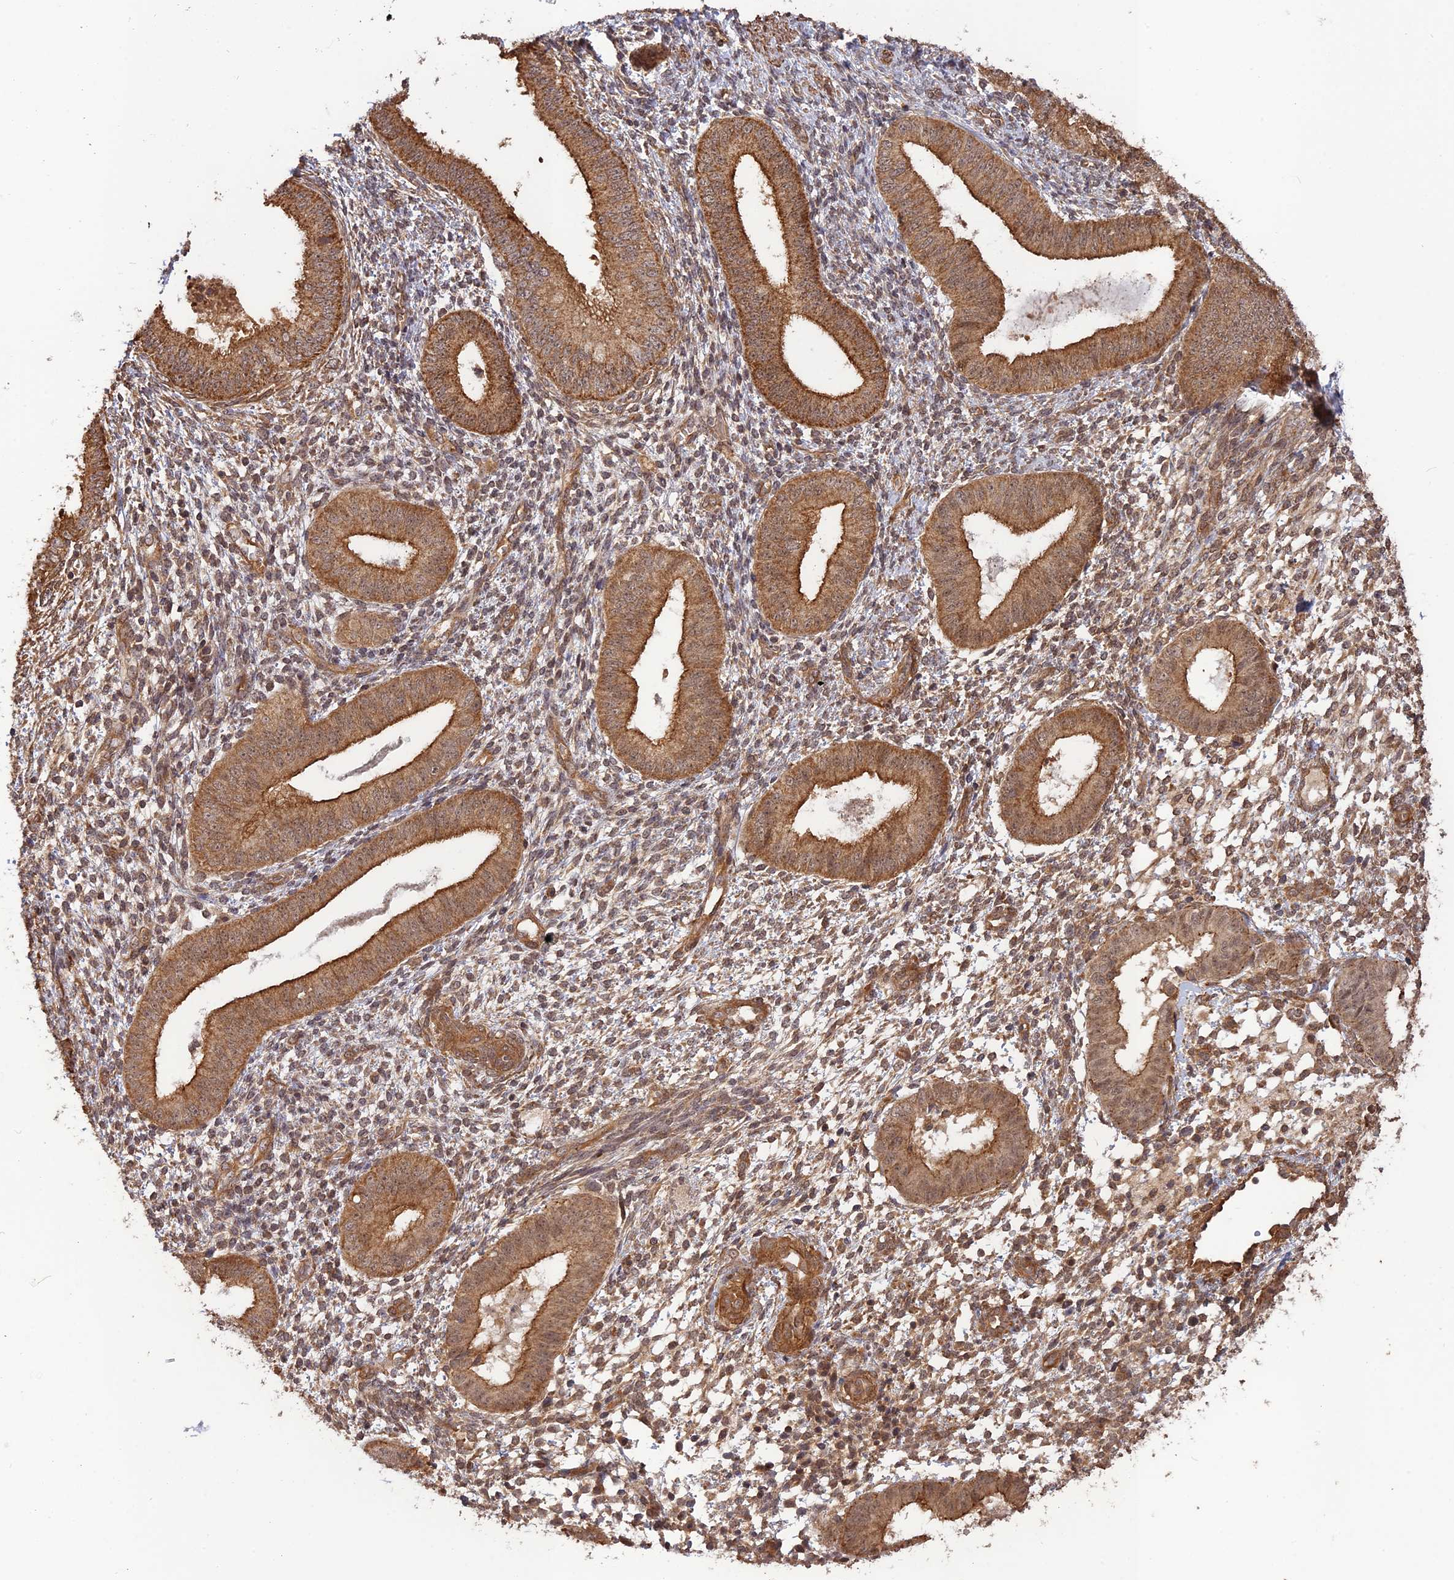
{"staining": {"intensity": "moderate", "quantity": ">75%", "location": "cytoplasmic/membranous"}, "tissue": "endometrium", "cell_type": "Cells in endometrial stroma", "image_type": "normal", "snomed": [{"axis": "morphology", "description": "Normal tissue, NOS"}, {"axis": "topography", "description": "Endometrium"}], "caption": "DAB (3,3'-diaminobenzidine) immunohistochemical staining of benign human endometrium demonstrates moderate cytoplasmic/membranous protein staining in about >75% of cells in endometrial stroma. The staining was performed using DAB, with brown indicating positive protein expression. Nuclei are stained blue with hematoxylin.", "gene": "CCDC174", "patient": {"sex": "female", "age": 49}}